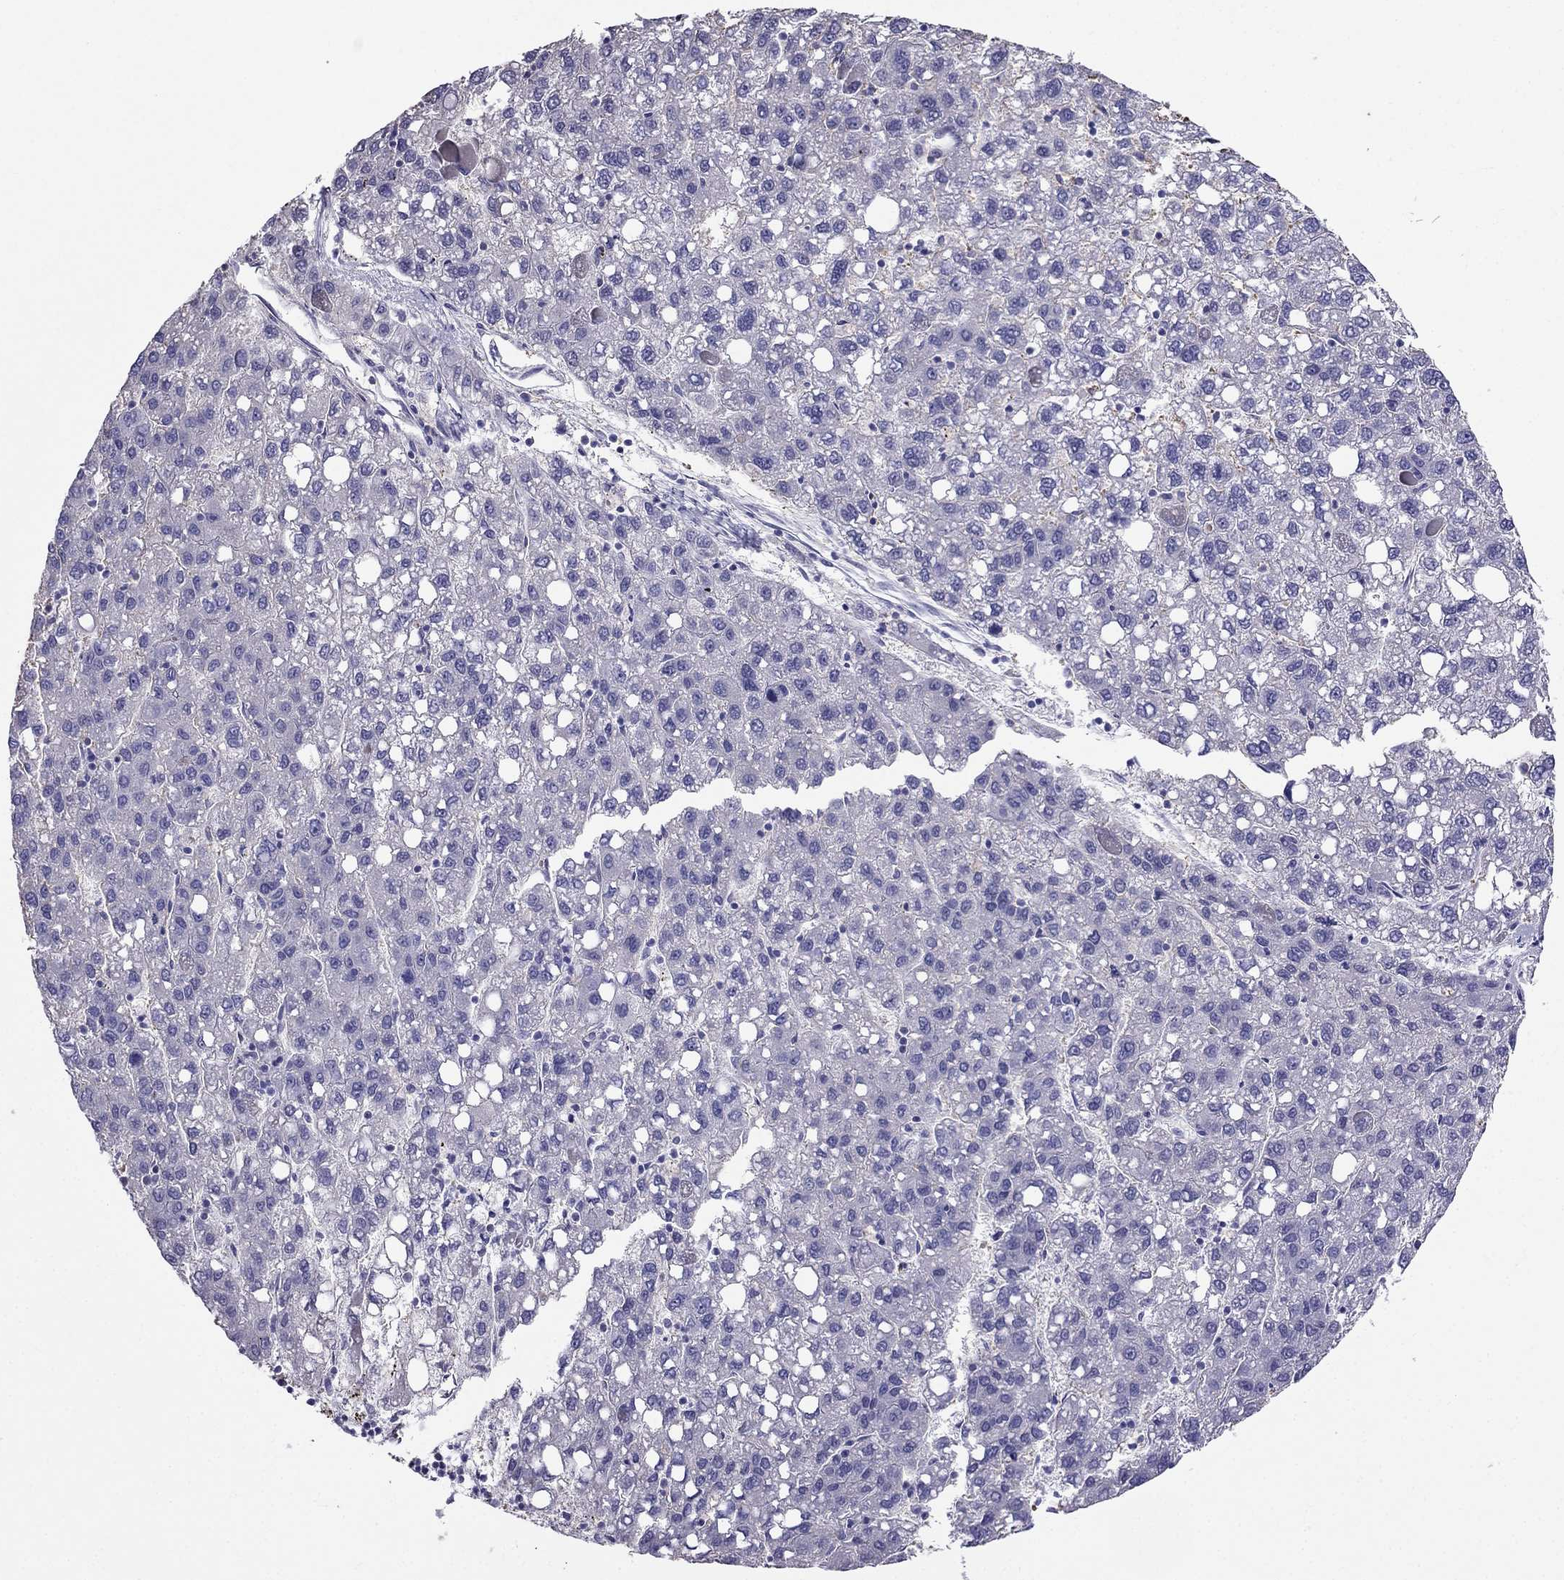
{"staining": {"intensity": "negative", "quantity": "none", "location": "none"}, "tissue": "liver cancer", "cell_type": "Tumor cells", "image_type": "cancer", "snomed": [{"axis": "morphology", "description": "Carcinoma, Hepatocellular, NOS"}, {"axis": "topography", "description": "Liver"}], "caption": "Liver cancer was stained to show a protein in brown. There is no significant staining in tumor cells.", "gene": "TBC1D21", "patient": {"sex": "female", "age": 82}}